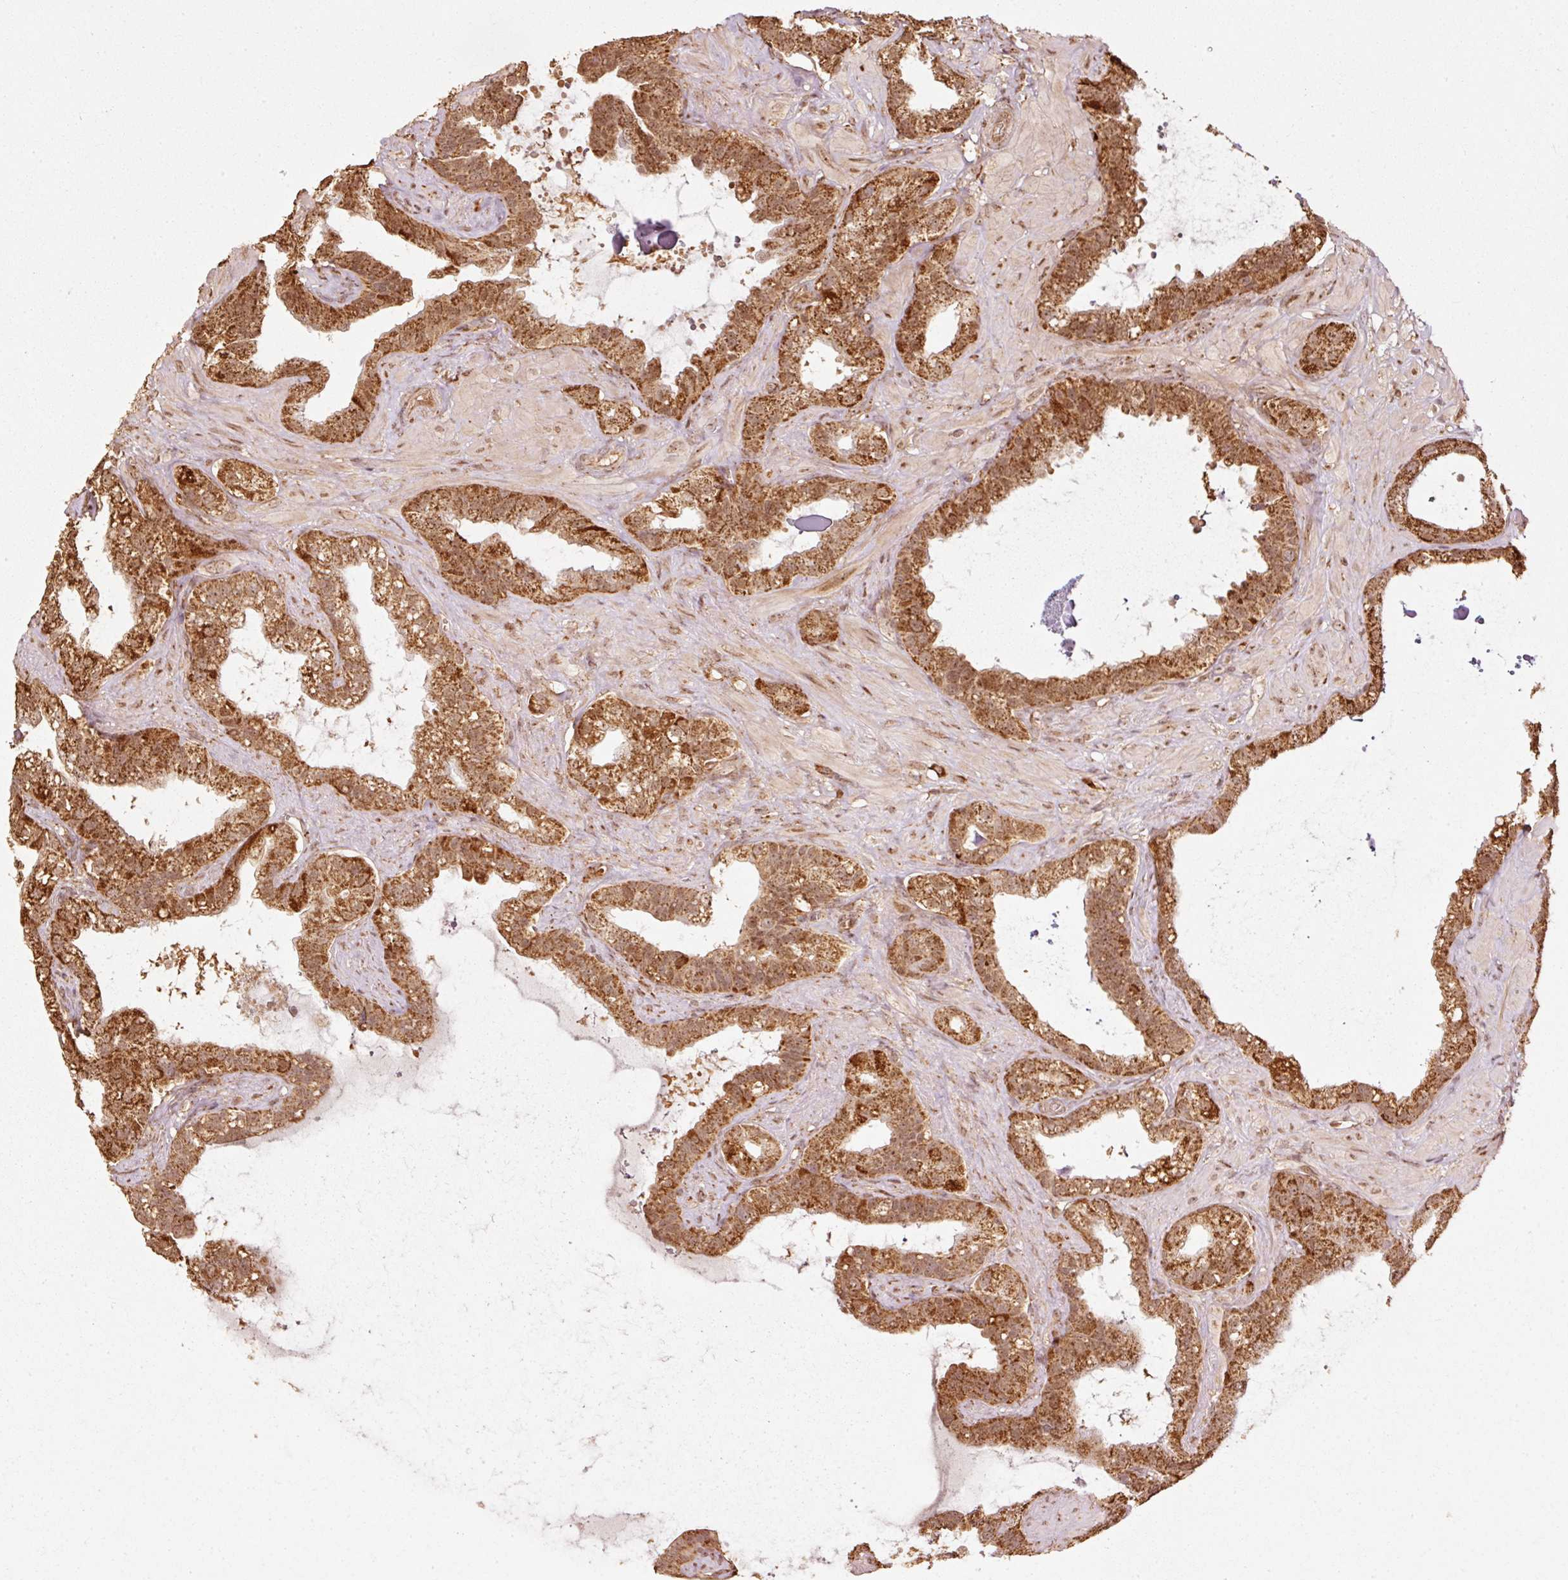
{"staining": {"intensity": "strong", "quantity": ">75%", "location": "cytoplasmic/membranous"}, "tissue": "seminal vesicle", "cell_type": "Glandular cells", "image_type": "normal", "snomed": [{"axis": "morphology", "description": "Normal tissue, NOS"}, {"axis": "topography", "description": "Seminal veicle"}, {"axis": "topography", "description": "Peripheral nerve tissue"}], "caption": "Immunohistochemistry (IHC) (DAB) staining of normal seminal vesicle exhibits strong cytoplasmic/membranous protein expression in approximately >75% of glandular cells.", "gene": "MRPL16", "patient": {"sex": "male", "age": 76}}